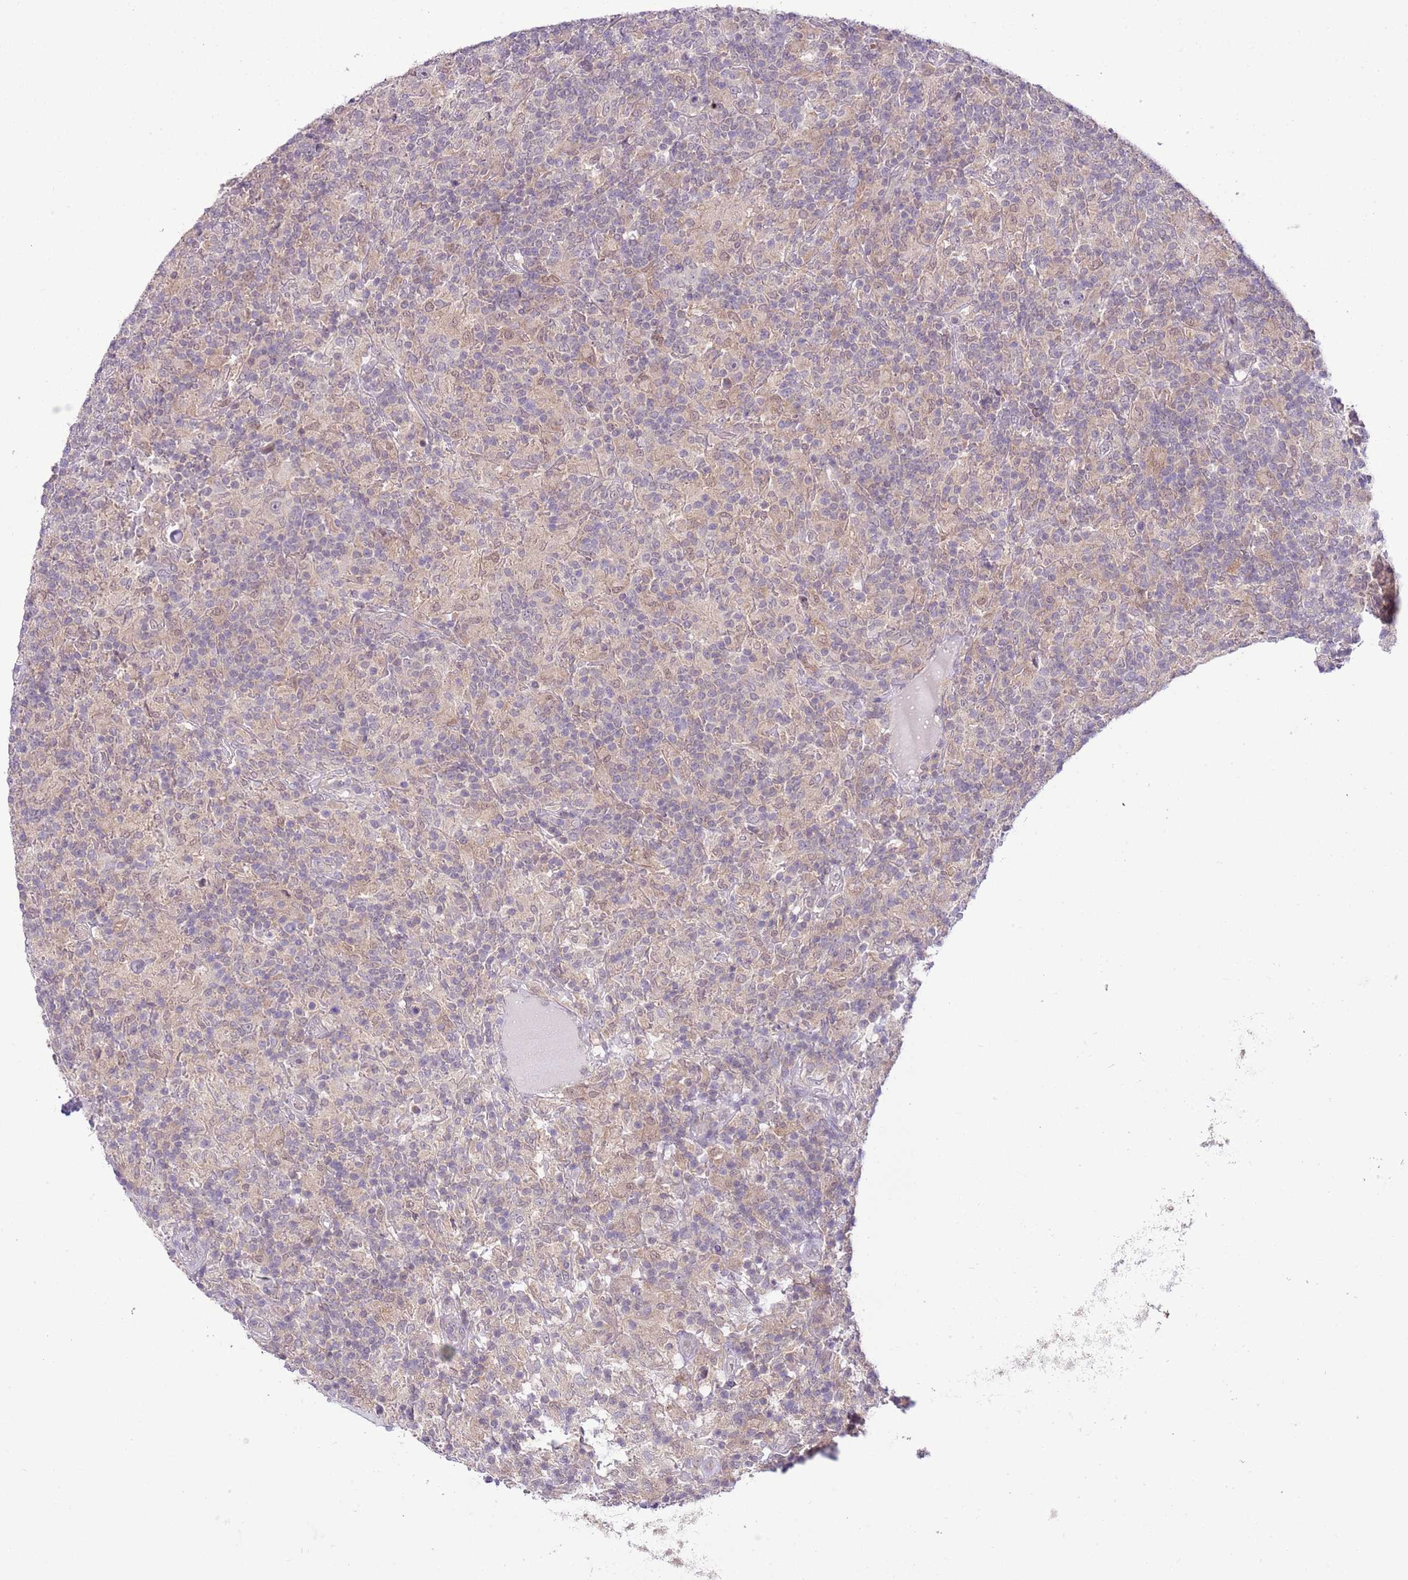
{"staining": {"intensity": "negative", "quantity": "none", "location": "none"}, "tissue": "lymphoma", "cell_type": "Tumor cells", "image_type": "cancer", "snomed": [{"axis": "morphology", "description": "Hodgkin's disease, NOS"}, {"axis": "topography", "description": "Lymph node"}], "caption": "Human lymphoma stained for a protein using IHC displays no staining in tumor cells.", "gene": "GALK2", "patient": {"sex": "male", "age": 70}}